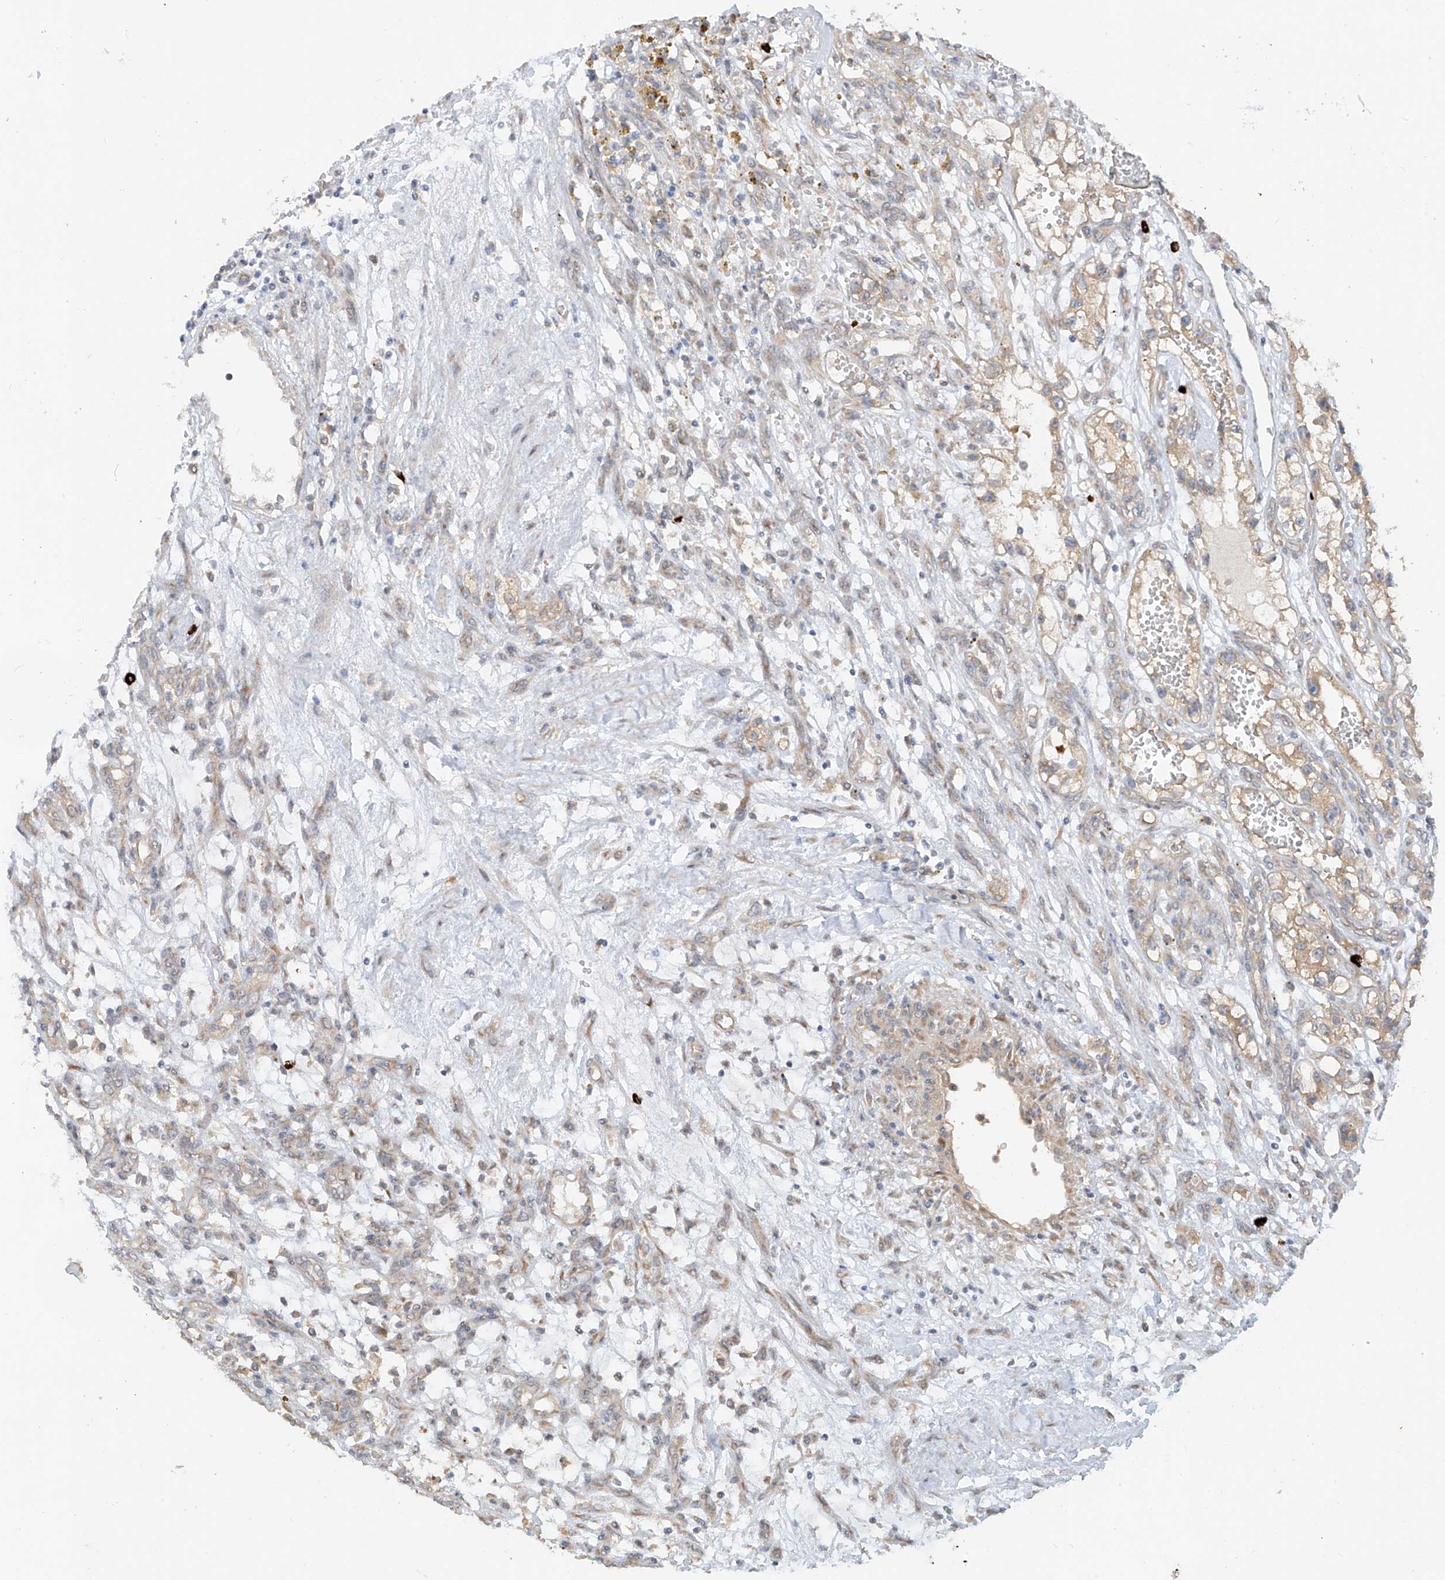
{"staining": {"intensity": "weak", "quantity": "<25%", "location": "cytoplasmic/membranous"}, "tissue": "renal cancer", "cell_type": "Tumor cells", "image_type": "cancer", "snomed": [{"axis": "morphology", "description": "Adenocarcinoma, NOS"}, {"axis": "topography", "description": "Kidney"}], "caption": "The micrograph reveals no significant positivity in tumor cells of renal adenocarcinoma.", "gene": "MTUS2", "patient": {"sex": "female", "age": 57}}